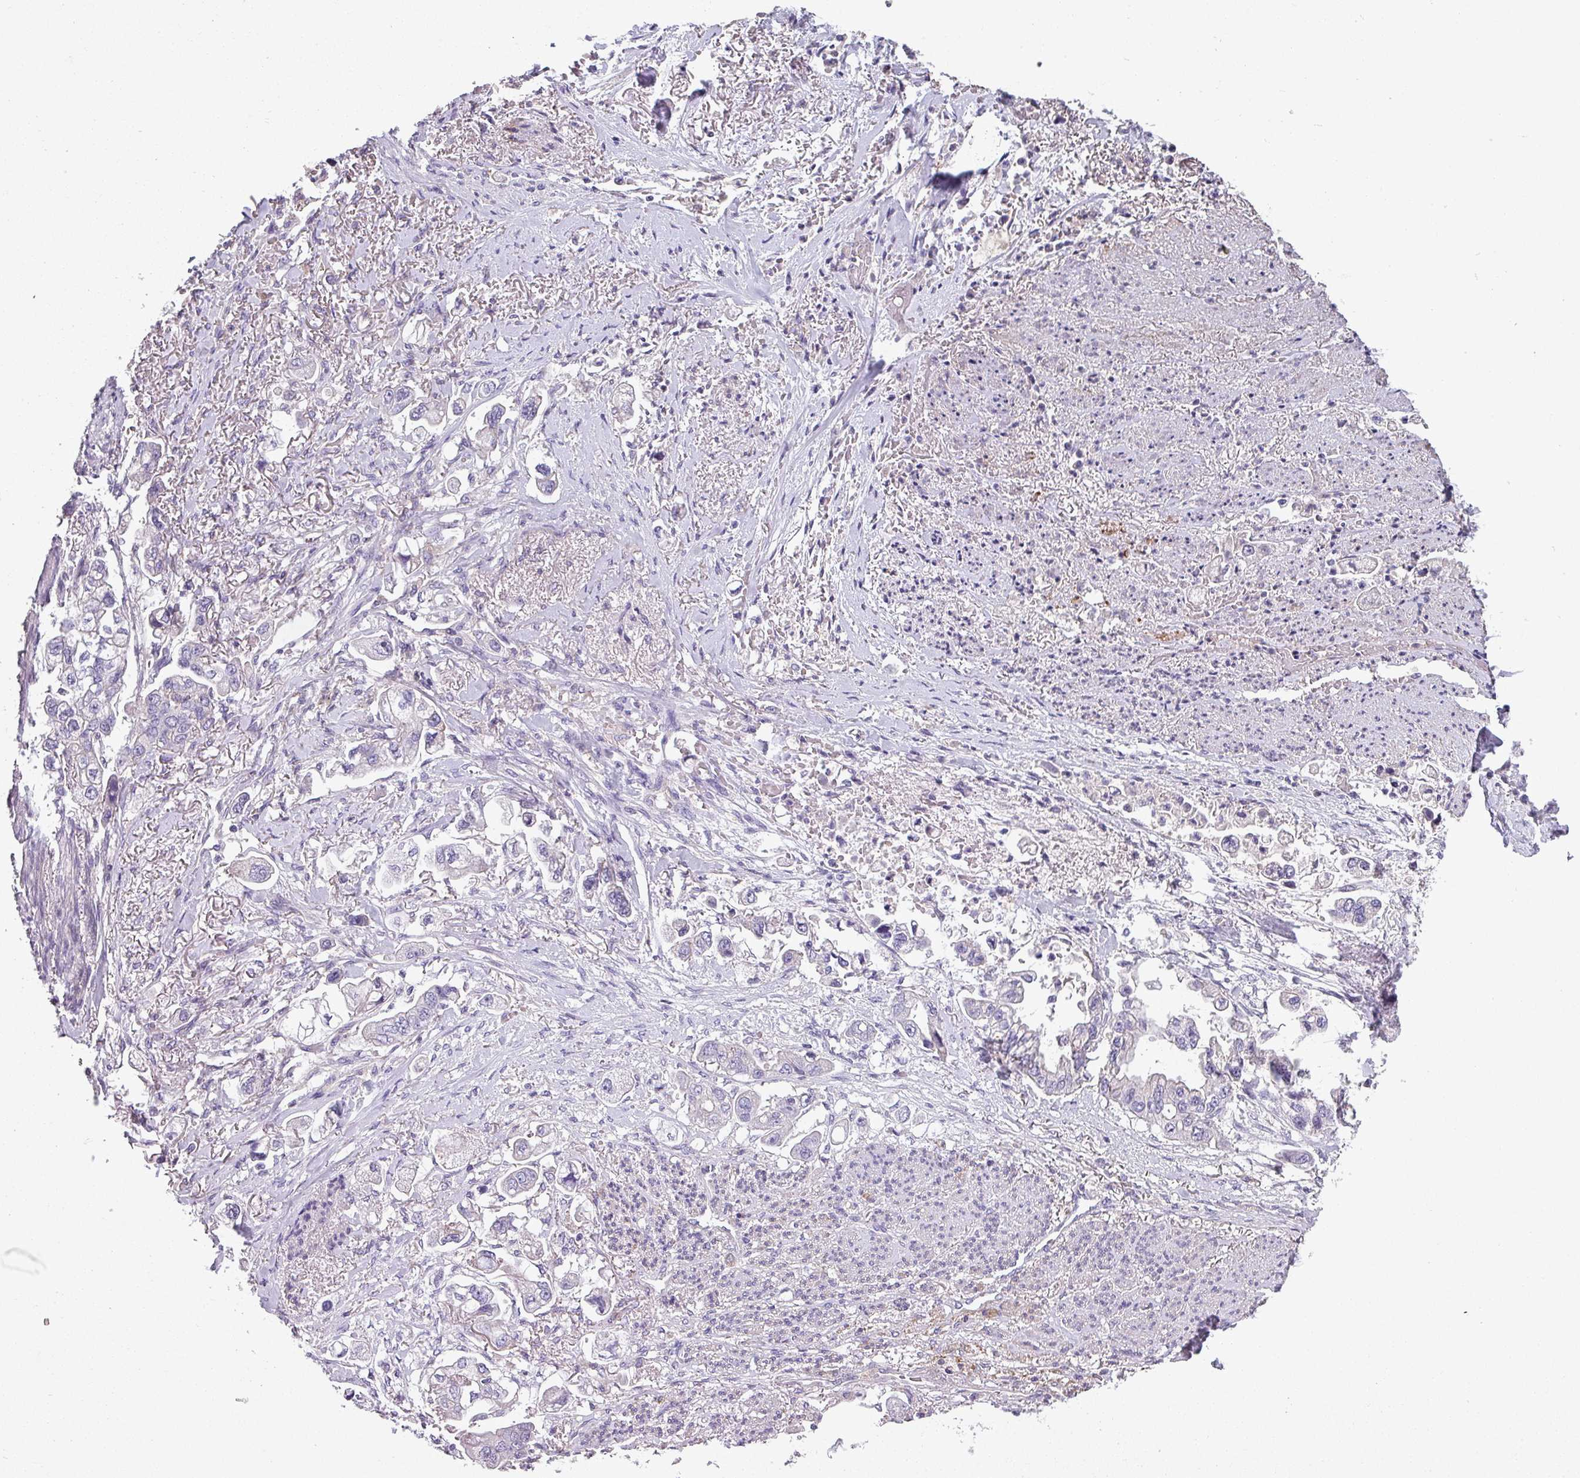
{"staining": {"intensity": "negative", "quantity": "none", "location": "none"}, "tissue": "stomach cancer", "cell_type": "Tumor cells", "image_type": "cancer", "snomed": [{"axis": "morphology", "description": "Adenocarcinoma, NOS"}, {"axis": "topography", "description": "Stomach"}], "caption": "A high-resolution micrograph shows IHC staining of stomach cancer, which displays no significant expression in tumor cells.", "gene": "TMEM132A", "patient": {"sex": "male", "age": 62}}